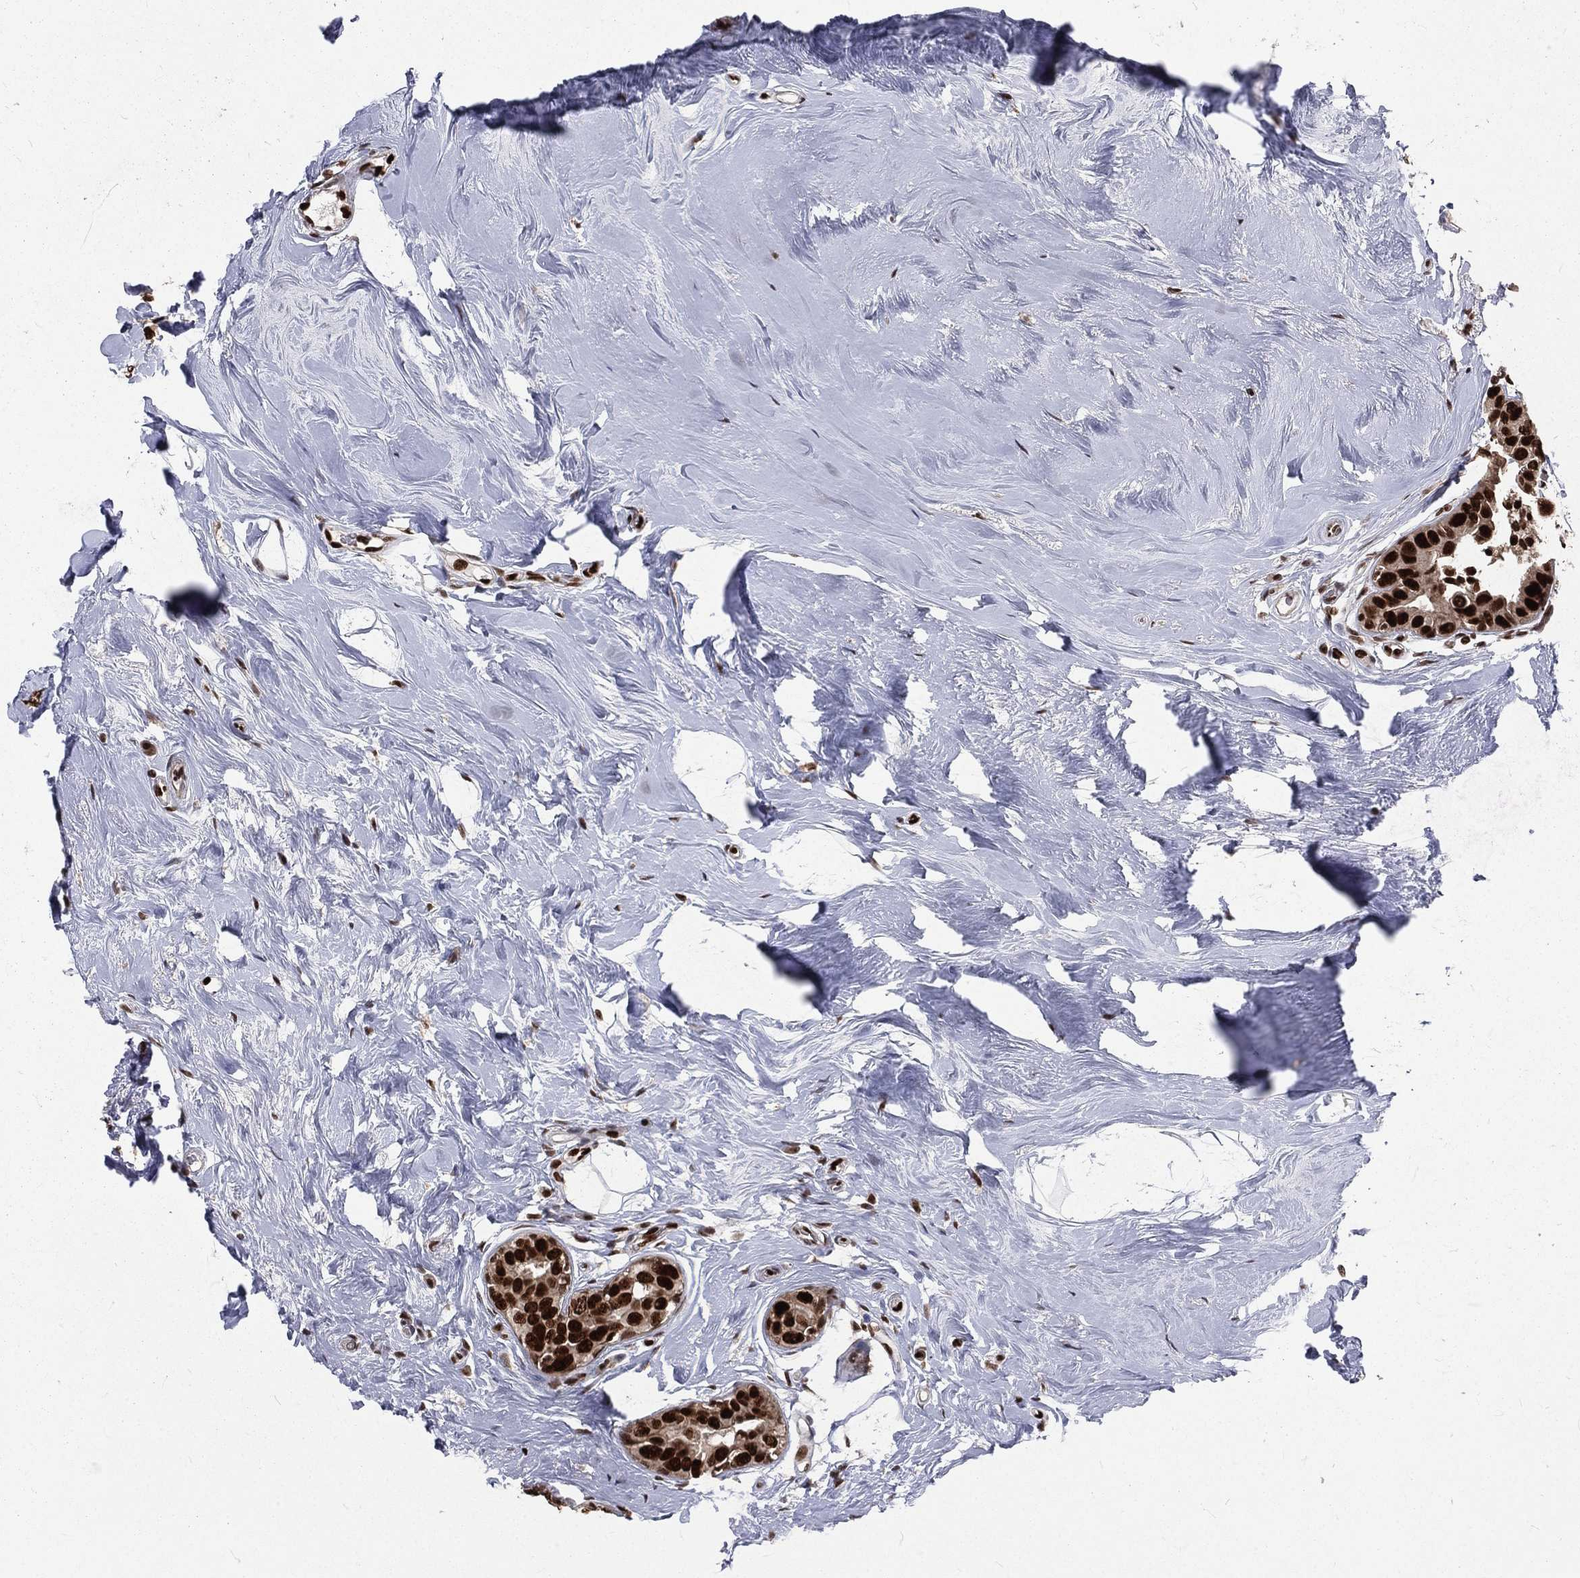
{"staining": {"intensity": "strong", "quantity": ">75%", "location": "nuclear"}, "tissue": "breast cancer", "cell_type": "Tumor cells", "image_type": "cancer", "snomed": [{"axis": "morphology", "description": "Duct carcinoma"}, {"axis": "topography", "description": "Breast"}], "caption": "Protein staining exhibits strong nuclear staining in about >75% of tumor cells in infiltrating ductal carcinoma (breast).", "gene": "POLB", "patient": {"sex": "female", "age": 55}}